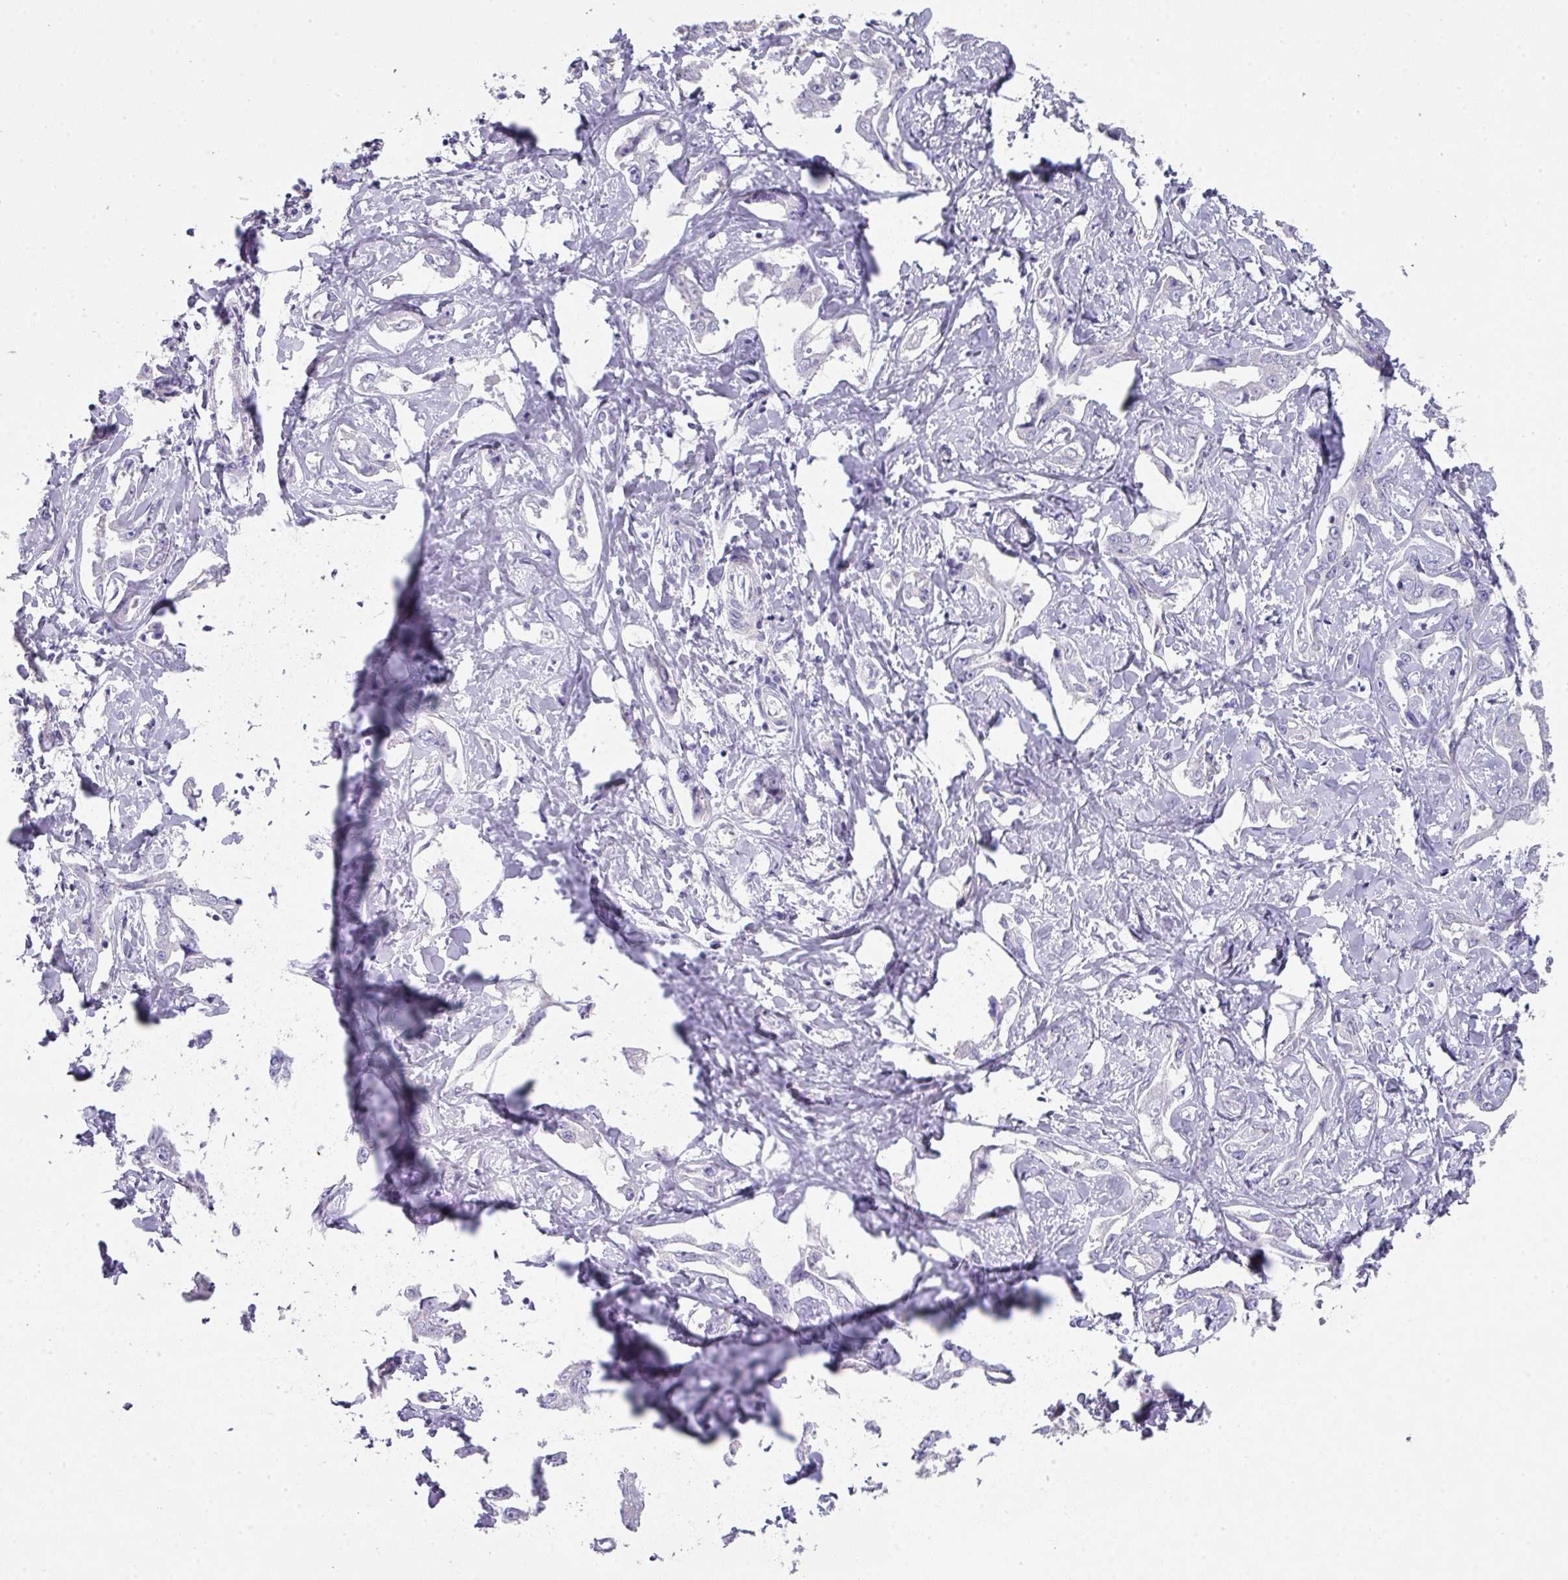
{"staining": {"intensity": "negative", "quantity": "none", "location": "none"}, "tissue": "liver cancer", "cell_type": "Tumor cells", "image_type": "cancer", "snomed": [{"axis": "morphology", "description": "Cholangiocarcinoma"}, {"axis": "topography", "description": "Liver"}], "caption": "Tumor cells show no significant staining in cholangiocarcinoma (liver).", "gene": "GLI4", "patient": {"sex": "male", "age": 59}}